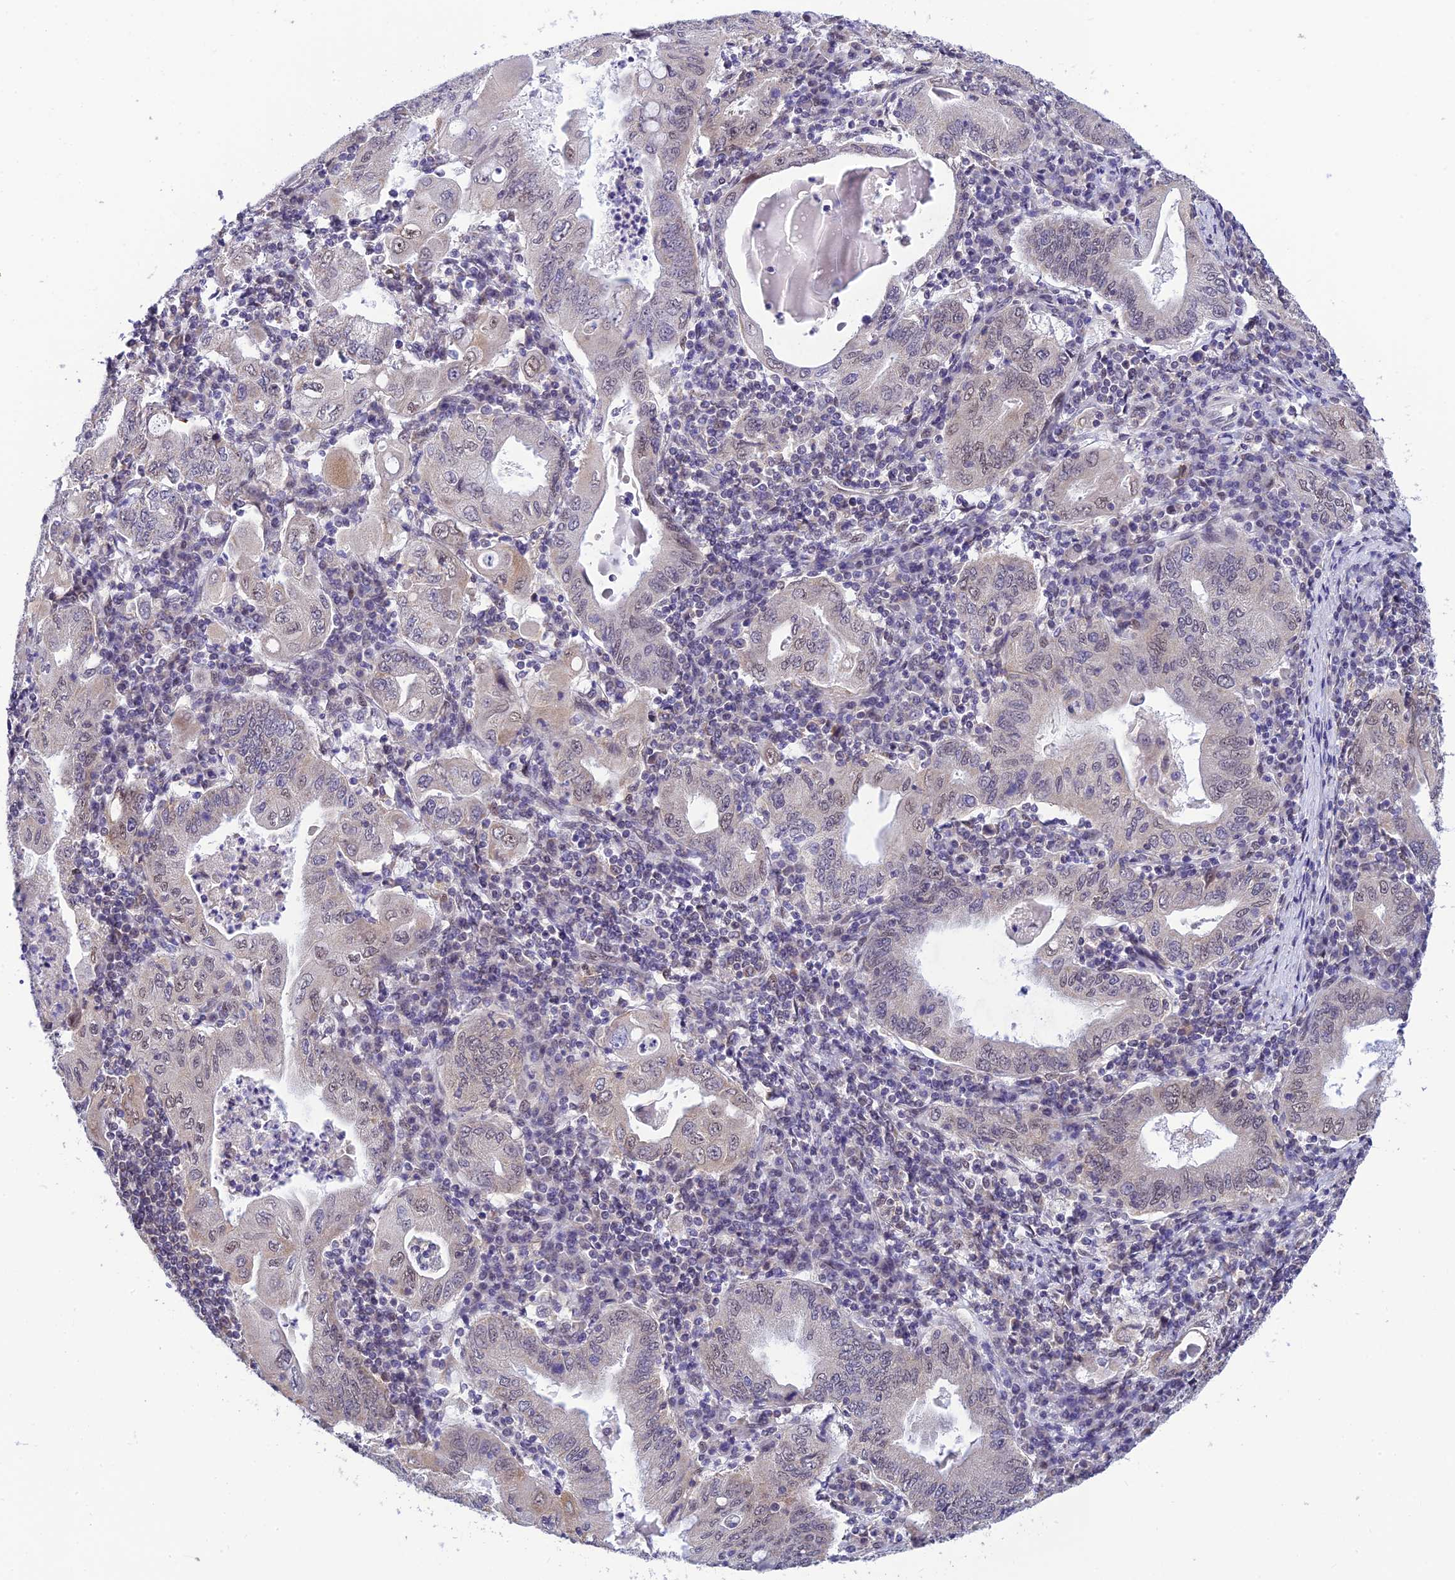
{"staining": {"intensity": "weak", "quantity": "<25%", "location": "nuclear"}, "tissue": "stomach cancer", "cell_type": "Tumor cells", "image_type": "cancer", "snomed": [{"axis": "morphology", "description": "Normal tissue, NOS"}, {"axis": "morphology", "description": "Adenocarcinoma, NOS"}, {"axis": "topography", "description": "Esophagus"}, {"axis": "topography", "description": "Stomach, upper"}, {"axis": "topography", "description": "Peripheral nerve tissue"}], "caption": "Protein analysis of stomach cancer (adenocarcinoma) demonstrates no significant expression in tumor cells. (Brightfield microscopy of DAB immunohistochemistry (IHC) at high magnification).", "gene": "C2orf49", "patient": {"sex": "male", "age": 62}}